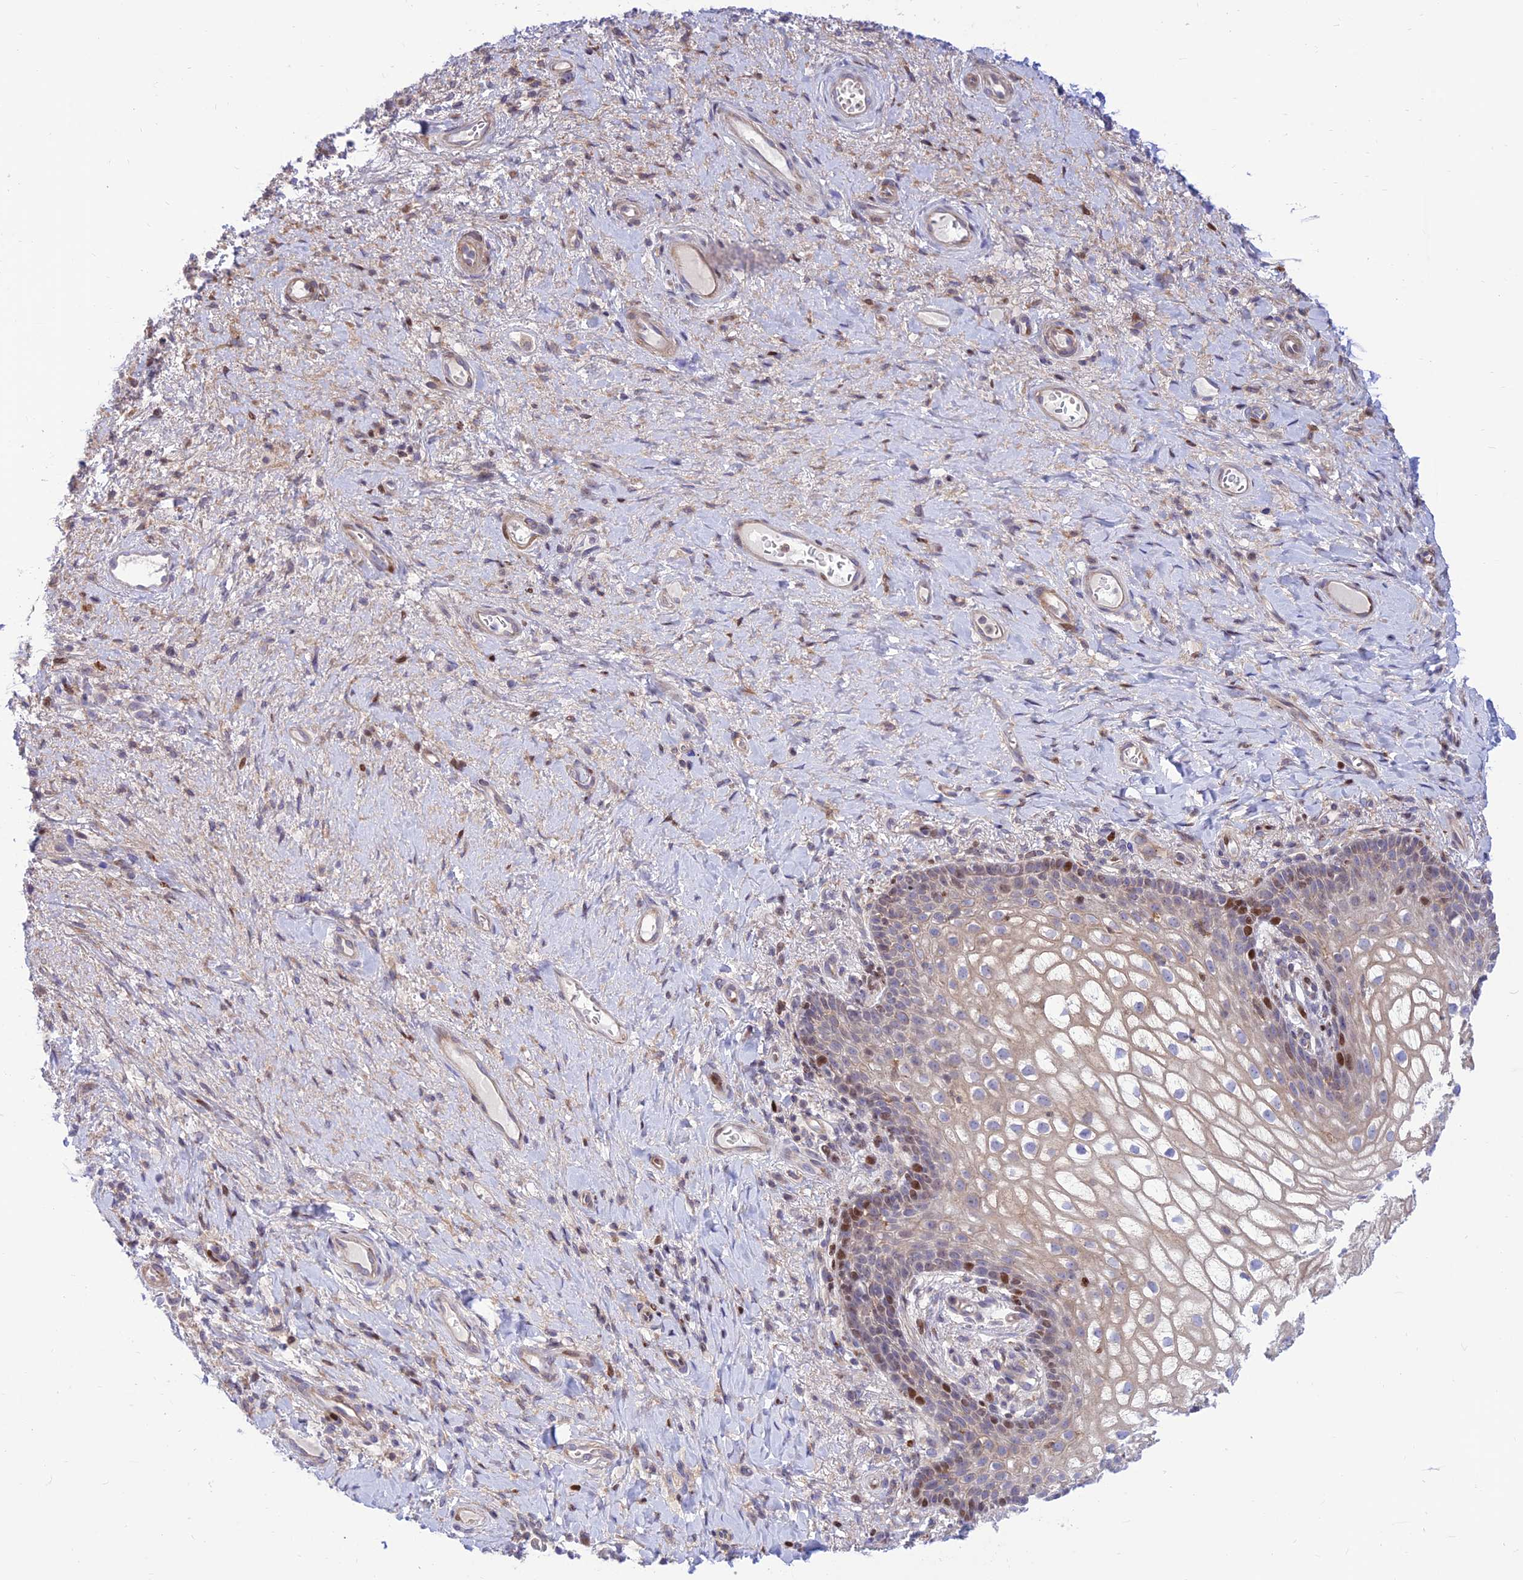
{"staining": {"intensity": "moderate", "quantity": "<25%", "location": "nuclear"}, "tissue": "vagina", "cell_type": "Squamous epithelial cells", "image_type": "normal", "snomed": [{"axis": "morphology", "description": "Normal tissue, NOS"}, {"axis": "topography", "description": "Vagina"}], "caption": "Protein analysis of normal vagina displays moderate nuclear positivity in about <25% of squamous epithelial cells.", "gene": "FAM186B", "patient": {"sex": "female", "age": 60}}